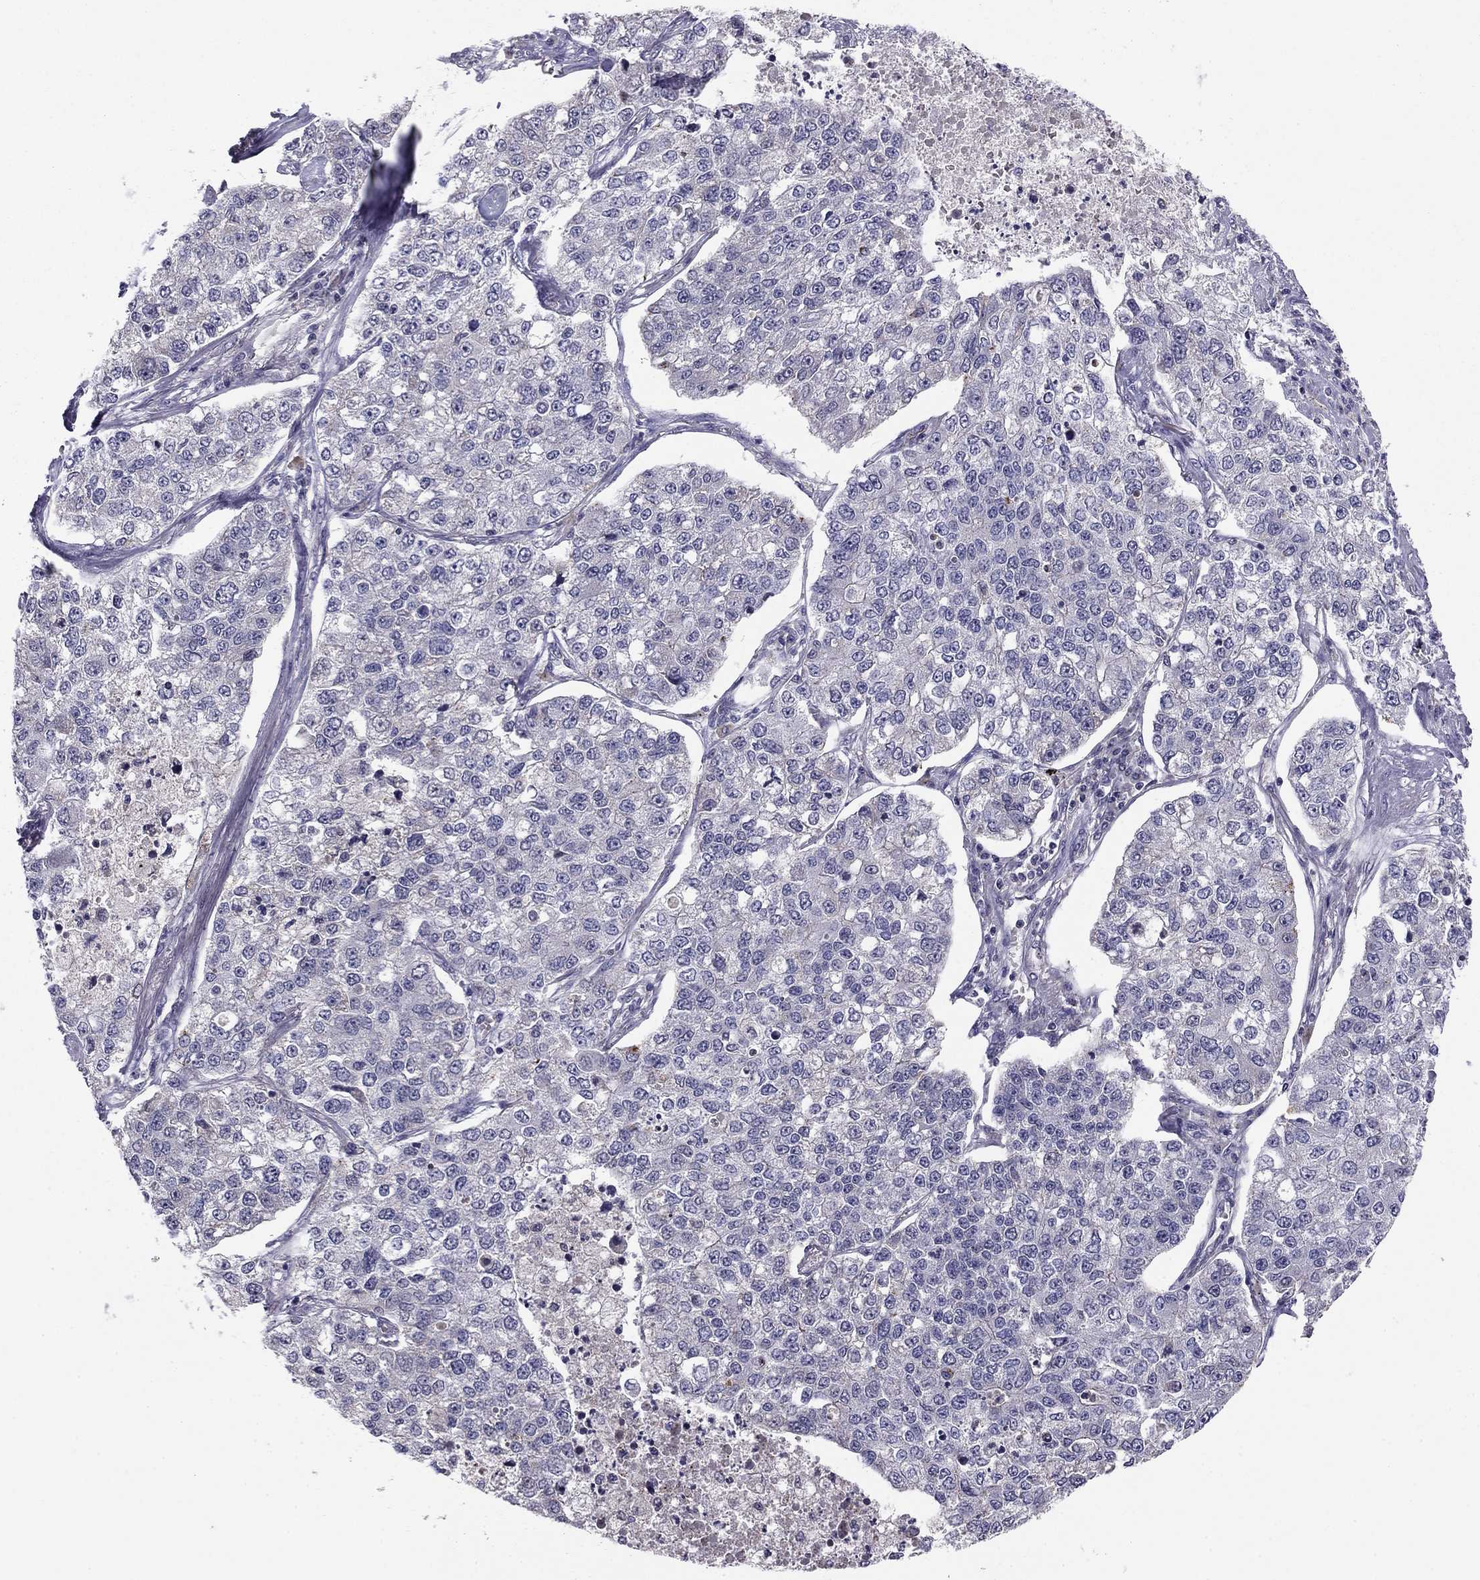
{"staining": {"intensity": "negative", "quantity": "none", "location": "none"}, "tissue": "lung cancer", "cell_type": "Tumor cells", "image_type": "cancer", "snomed": [{"axis": "morphology", "description": "Adenocarcinoma, NOS"}, {"axis": "topography", "description": "Lung"}], "caption": "IHC of human lung adenocarcinoma reveals no positivity in tumor cells. Brightfield microscopy of immunohistochemistry stained with DAB (brown) and hematoxylin (blue), captured at high magnification.", "gene": "HCN1", "patient": {"sex": "male", "age": 49}}